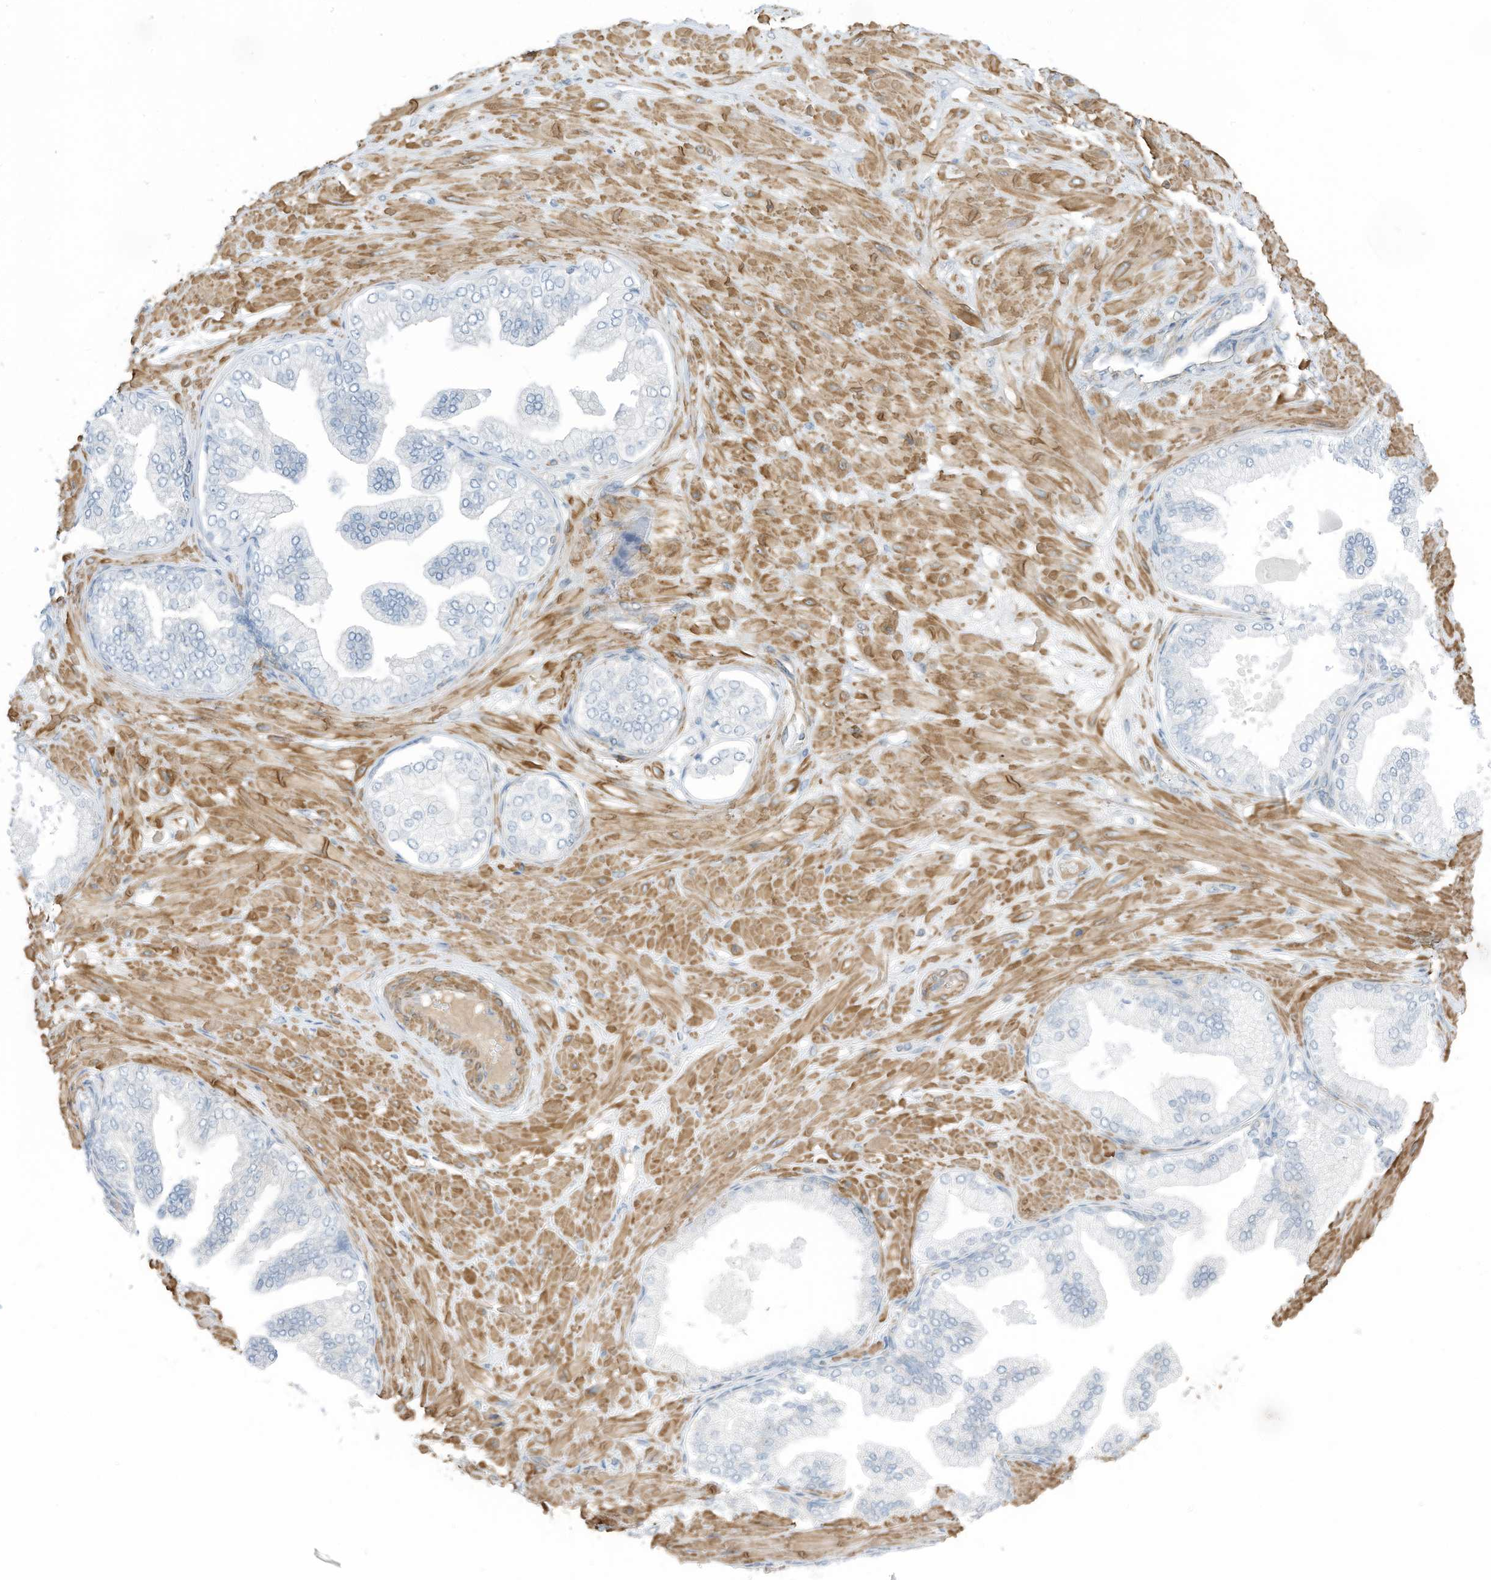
{"staining": {"intensity": "negative", "quantity": "none", "location": "none"}, "tissue": "soft tissue", "cell_type": "Fibroblasts", "image_type": "normal", "snomed": [{"axis": "morphology", "description": "Normal tissue, NOS"}, {"axis": "morphology", "description": "Adenocarcinoma, Low grade"}, {"axis": "topography", "description": "Prostate"}, {"axis": "topography", "description": "Peripheral nerve tissue"}], "caption": "Immunohistochemical staining of unremarkable human soft tissue demonstrates no significant expression in fibroblasts. (Immunohistochemistry (ihc), brightfield microscopy, high magnification).", "gene": "ZNF846", "patient": {"sex": "male", "age": 63}}